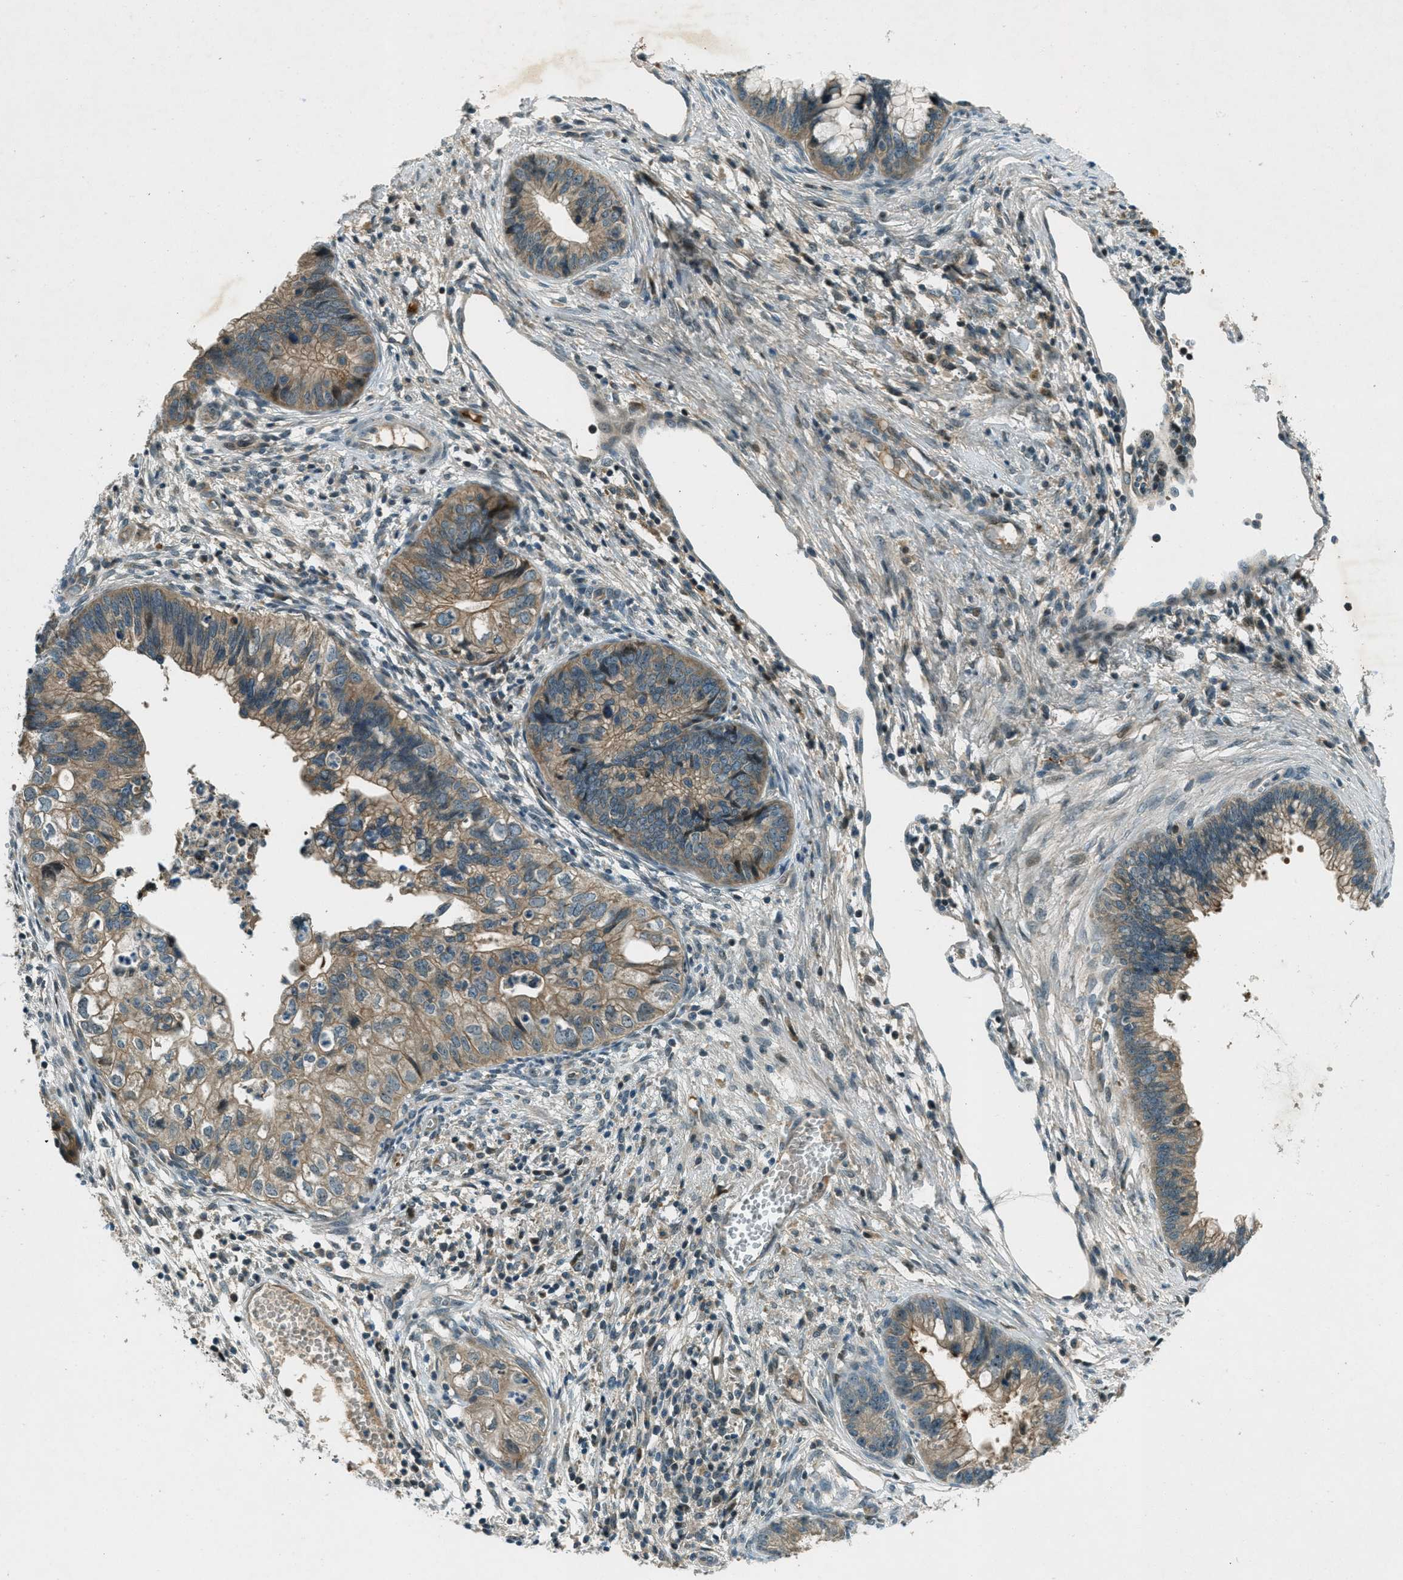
{"staining": {"intensity": "weak", "quantity": ">75%", "location": "cytoplasmic/membranous"}, "tissue": "cervical cancer", "cell_type": "Tumor cells", "image_type": "cancer", "snomed": [{"axis": "morphology", "description": "Adenocarcinoma, NOS"}, {"axis": "topography", "description": "Cervix"}], "caption": "Weak cytoplasmic/membranous protein expression is identified in about >75% of tumor cells in cervical cancer.", "gene": "STK11", "patient": {"sex": "female", "age": 44}}